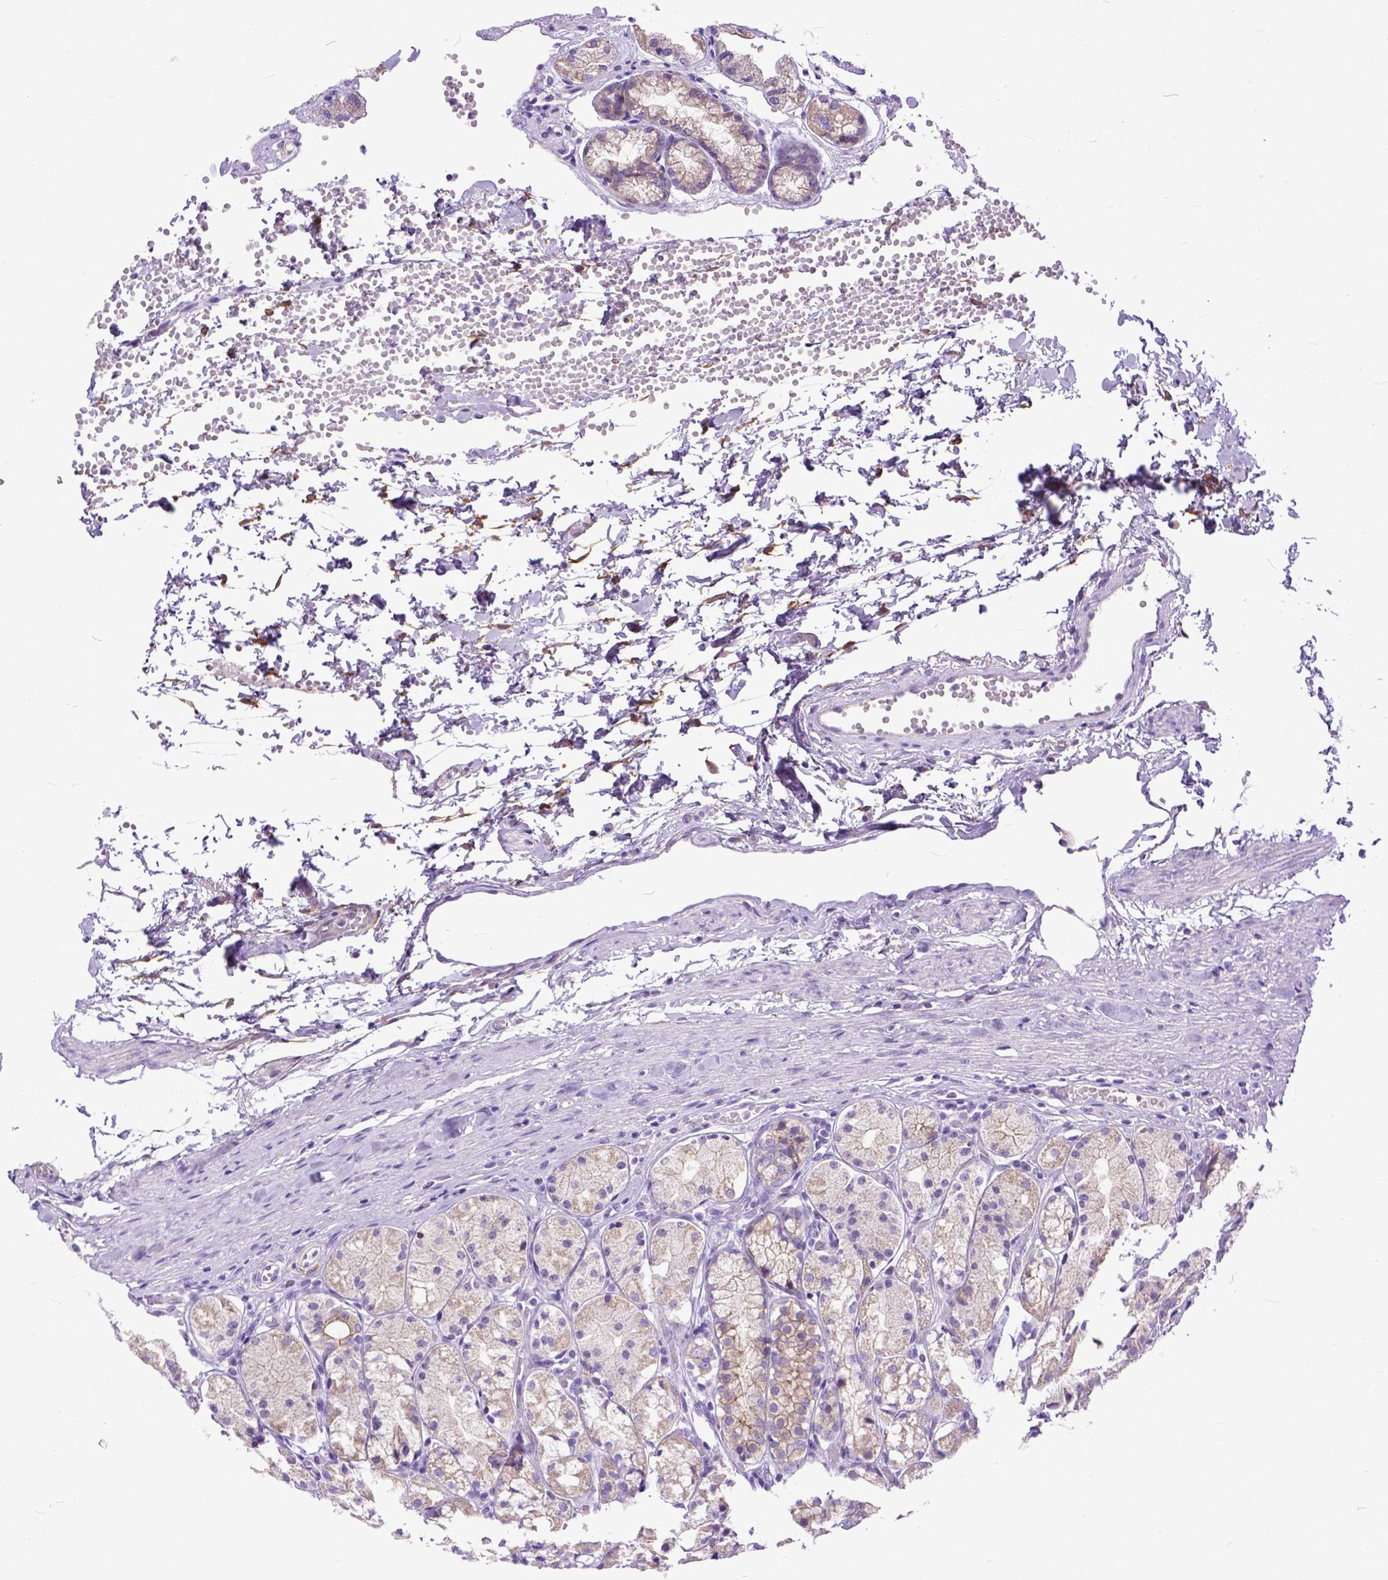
{"staining": {"intensity": "weak", "quantity": "<25%", "location": "cytoplasmic/membranous"}, "tissue": "stomach", "cell_type": "Glandular cells", "image_type": "normal", "snomed": [{"axis": "morphology", "description": "Normal tissue, NOS"}, {"axis": "topography", "description": "Stomach"}], "caption": "Photomicrograph shows no significant protein positivity in glandular cells of unremarkable stomach. (DAB (3,3'-diaminobenzidine) IHC with hematoxylin counter stain).", "gene": "PPL", "patient": {"sex": "male", "age": 70}}